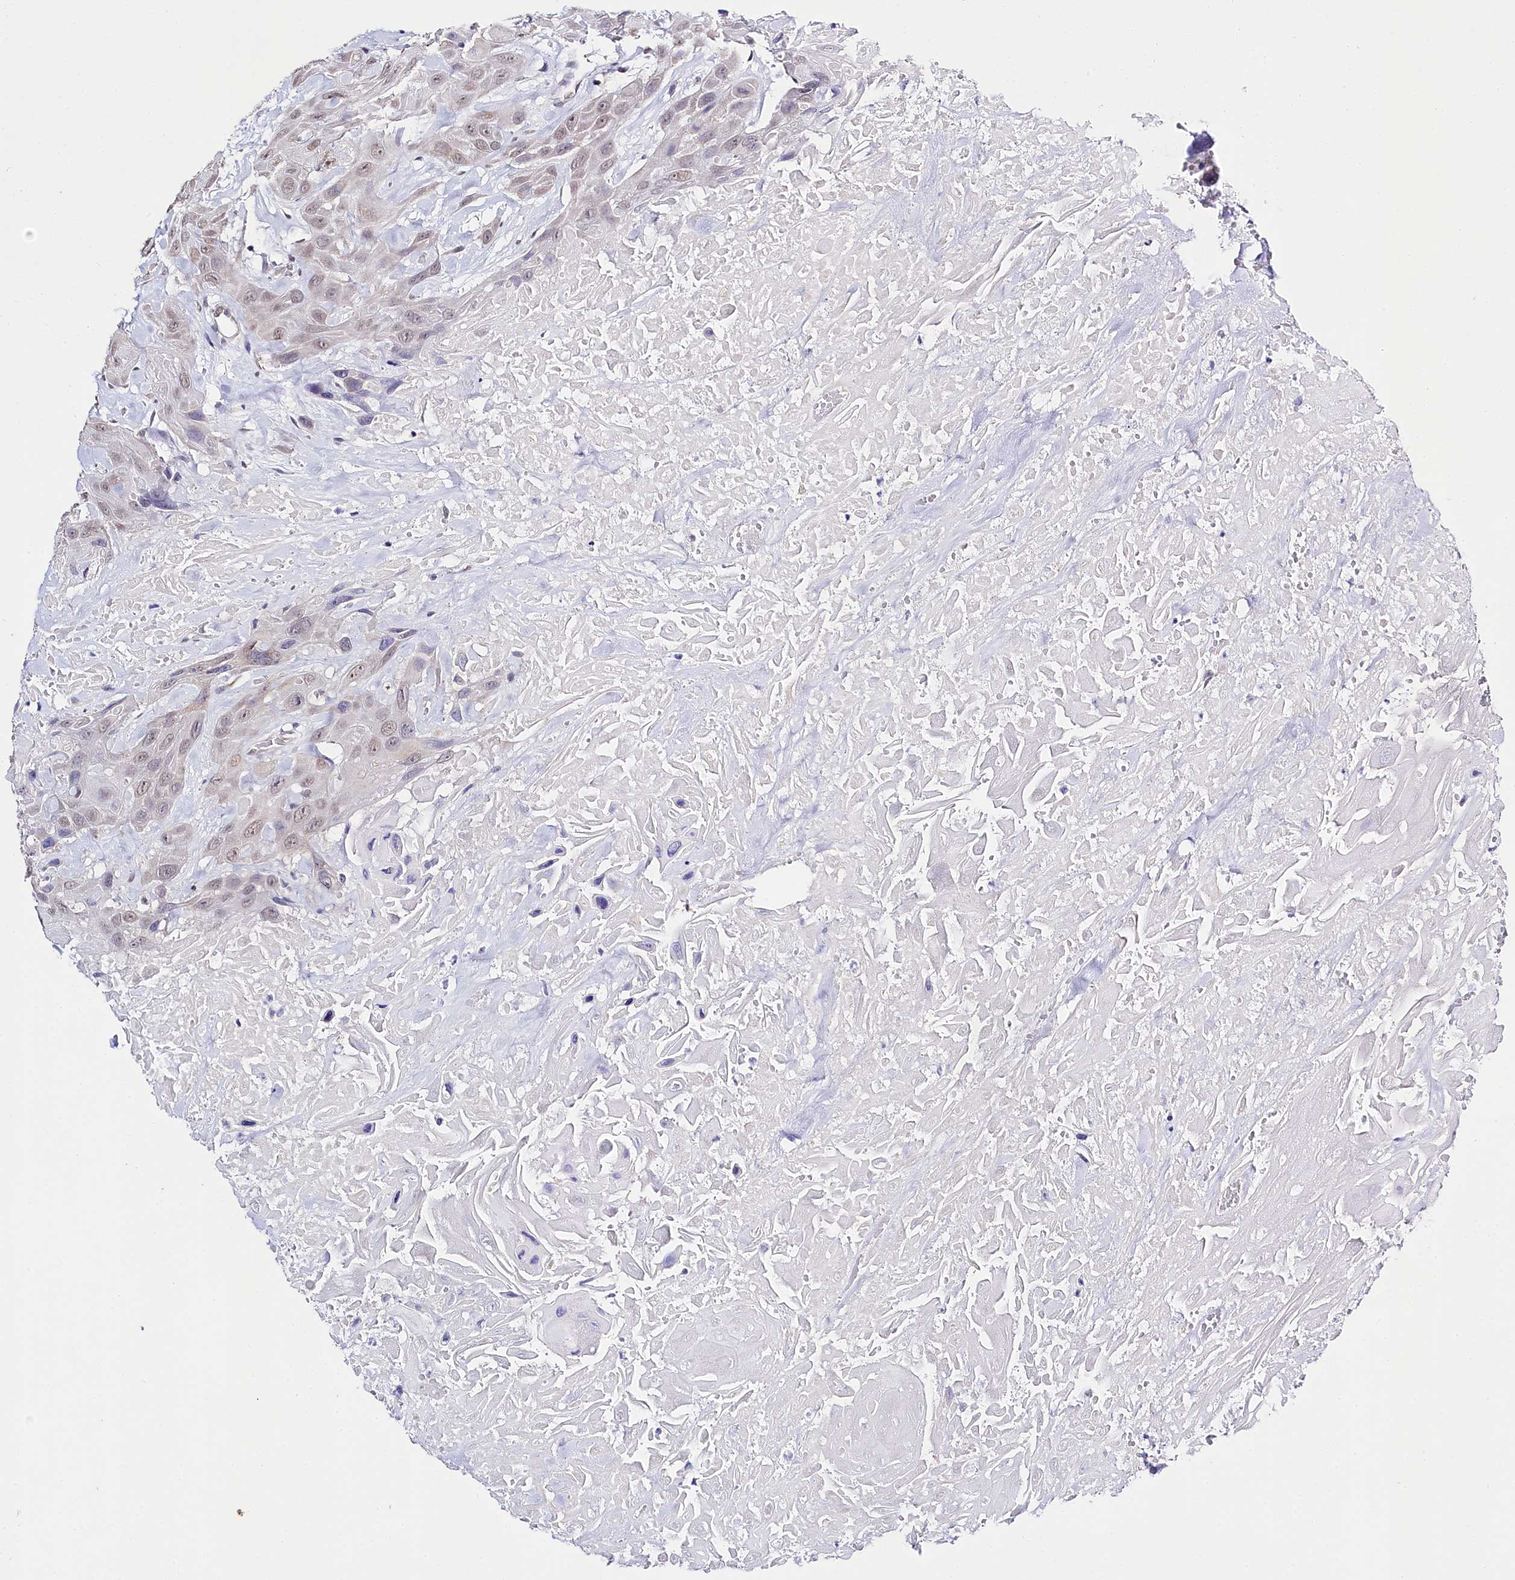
{"staining": {"intensity": "weak", "quantity": ">75%", "location": "nuclear"}, "tissue": "head and neck cancer", "cell_type": "Tumor cells", "image_type": "cancer", "snomed": [{"axis": "morphology", "description": "Squamous cell carcinoma, NOS"}, {"axis": "topography", "description": "Head-Neck"}], "caption": "High-magnification brightfield microscopy of squamous cell carcinoma (head and neck) stained with DAB (3,3'-diaminobenzidine) (brown) and counterstained with hematoxylin (blue). tumor cells exhibit weak nuclear positivity is identified in approximately>75% of cells.", "gene": "SPATS2", "patient": {"sex": "male", "age": 81}}